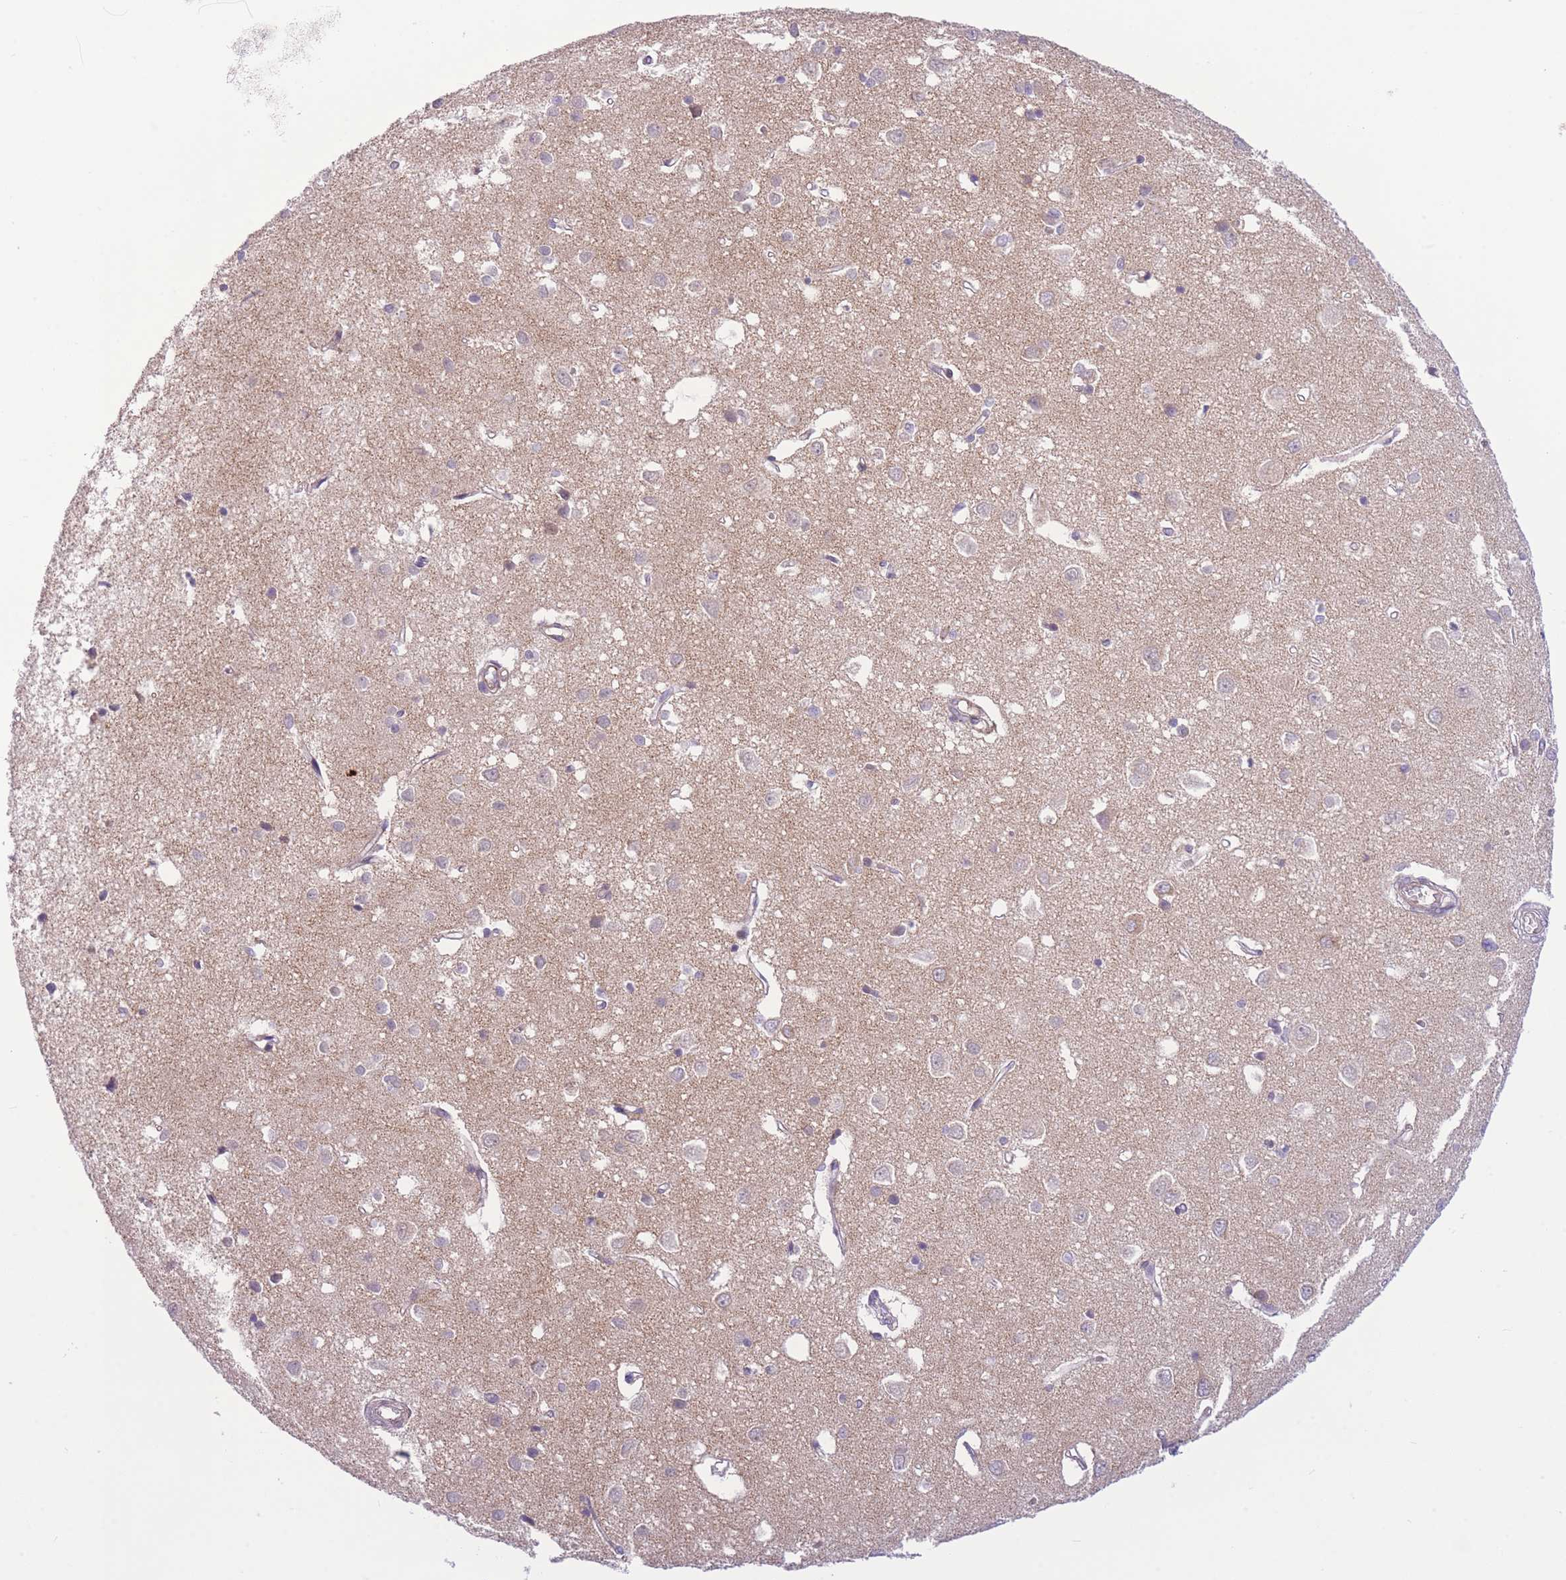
{"staining": {"intensity": "moderate", "quantity": "<25%", "location": "cytoplasmic/membranous"}, "tissue": "cerebral cortex", "cell_type": "Endothelial cells", "image_type": "normal", "snomed": [{"axis": "morphology", "description": "Normal tissue, NOS"}, {"axis": "topography", "description": "Cerebral cortex"}], "caption": "High-magnification brightfield microscopy of unremarkable cerebral cortex stained with DAB (3,3'-diaminobenzidine) (brown) and counterstained with hematoxylin (blue). endothelial cells exhibit moderate cytoplasmic/membranous expression is appreciated in about<25% of cells. The staining was performed using DAB (3,3'-diaminobenzidine) to visualize the protein expression in brown, while the nuclei were stained in blue with hematoxylin (Magnification: 20x).", "gene": "CDC25B", "patient": {"sex": "female", "age": 64}}